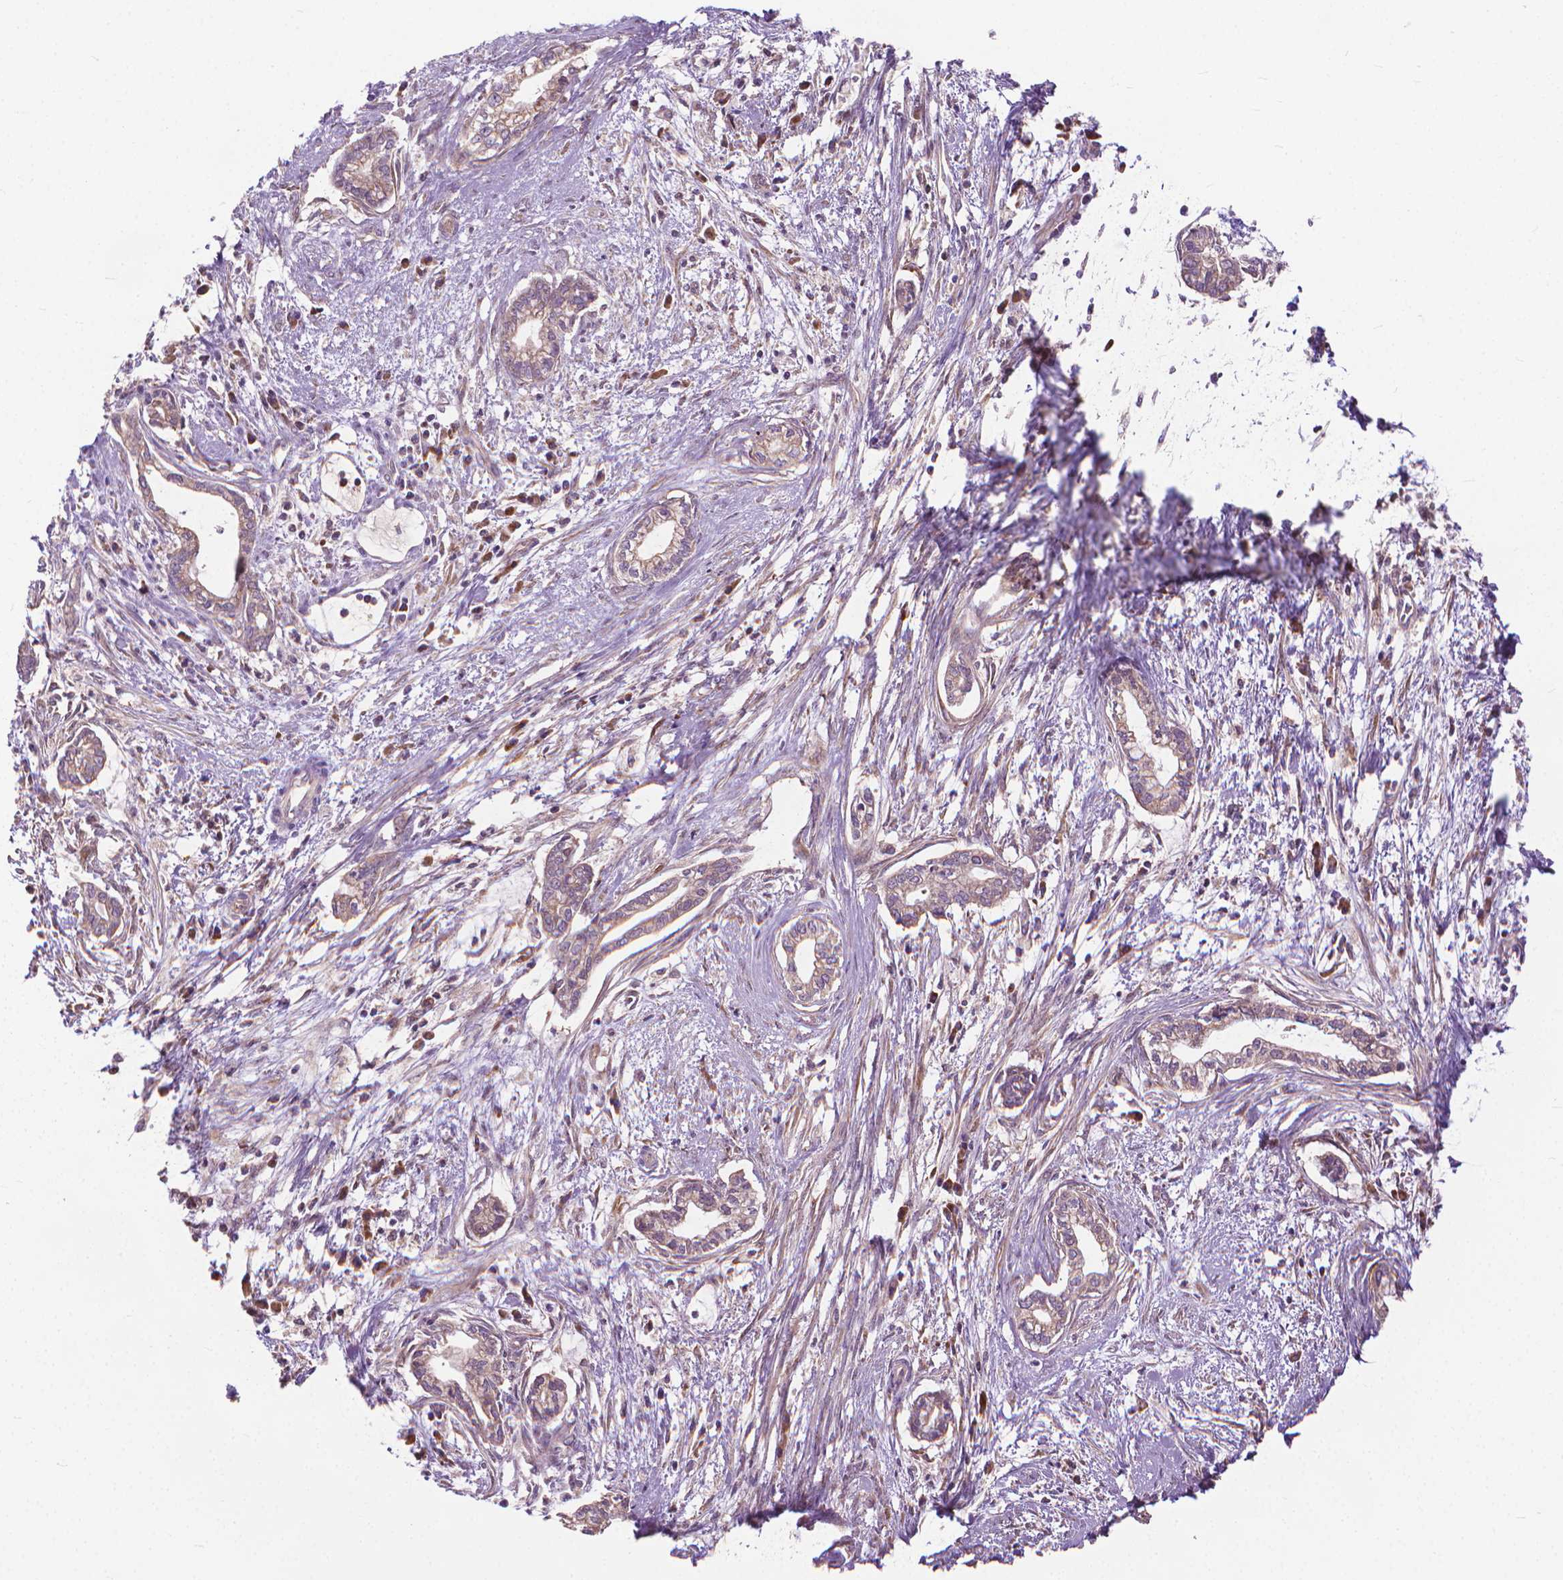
{"staining": {"intensity": "weak", "quantity": "<25%", "location": "cytoplasmic/membranous"}, "tissue": "cervical cancer", "cell_type": "Tumor cells", "image_type": "cancer", "snomed": [{"axis": "morphology", "description": "Adenocarcinoma, NOS"}, {"axis": "topography", "description": "Cervix"}], "caption": "This micrograph is of cervical cancer (adenocarcinoma) stained with immunohistochemistry (IHC) to label a protein in brown with the nuclei are counter-stained blue. There is no expression in tumor cells. (Brightfield microscopy of DAB (3,3'-diaminobenzidine) IHC at high magnification).", "gene": "NUDT1", "patient": {"sex": "female", "age": 62}}